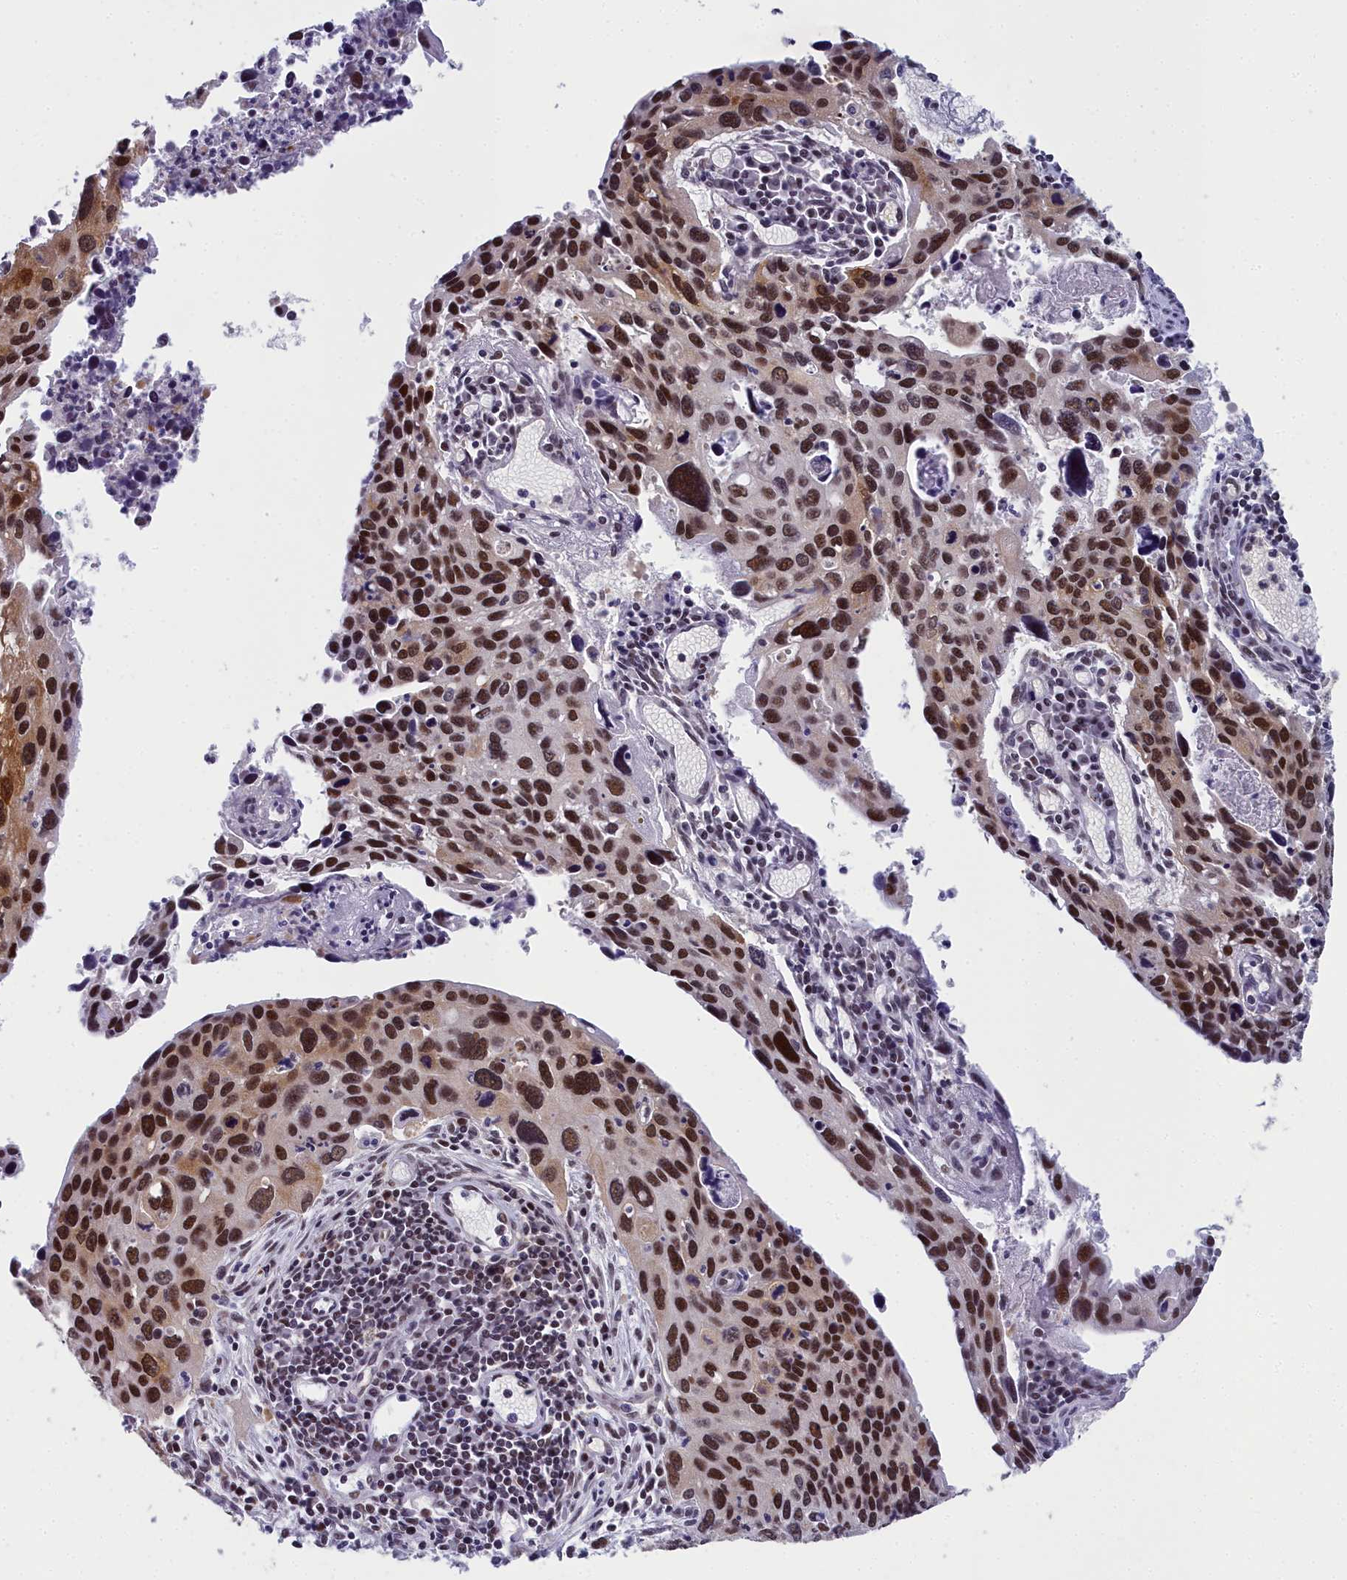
{"staining": {"intensity": "strong", "quantity": ">75%", "location": "cytoplasmic/membranous,nuclear"}, "tissue": "cervical cancer", "cell_type": "Tumor cells", "image_type": "cancer", "snomed": [{"axis": "morphology", "description": "Squamous cell carcinoma, NOS"}, {"axis": "topography", "description": "Cervix"}], "caption": "Squamous cell carcinoma (cervical) stained with a brown dye displays strong cytoplasmic/membranous and nuclear positive positivity in approximately >75% of tumor cells.", "gene": "CCDC97", "patient": {"sex": "female", "age": 55}}